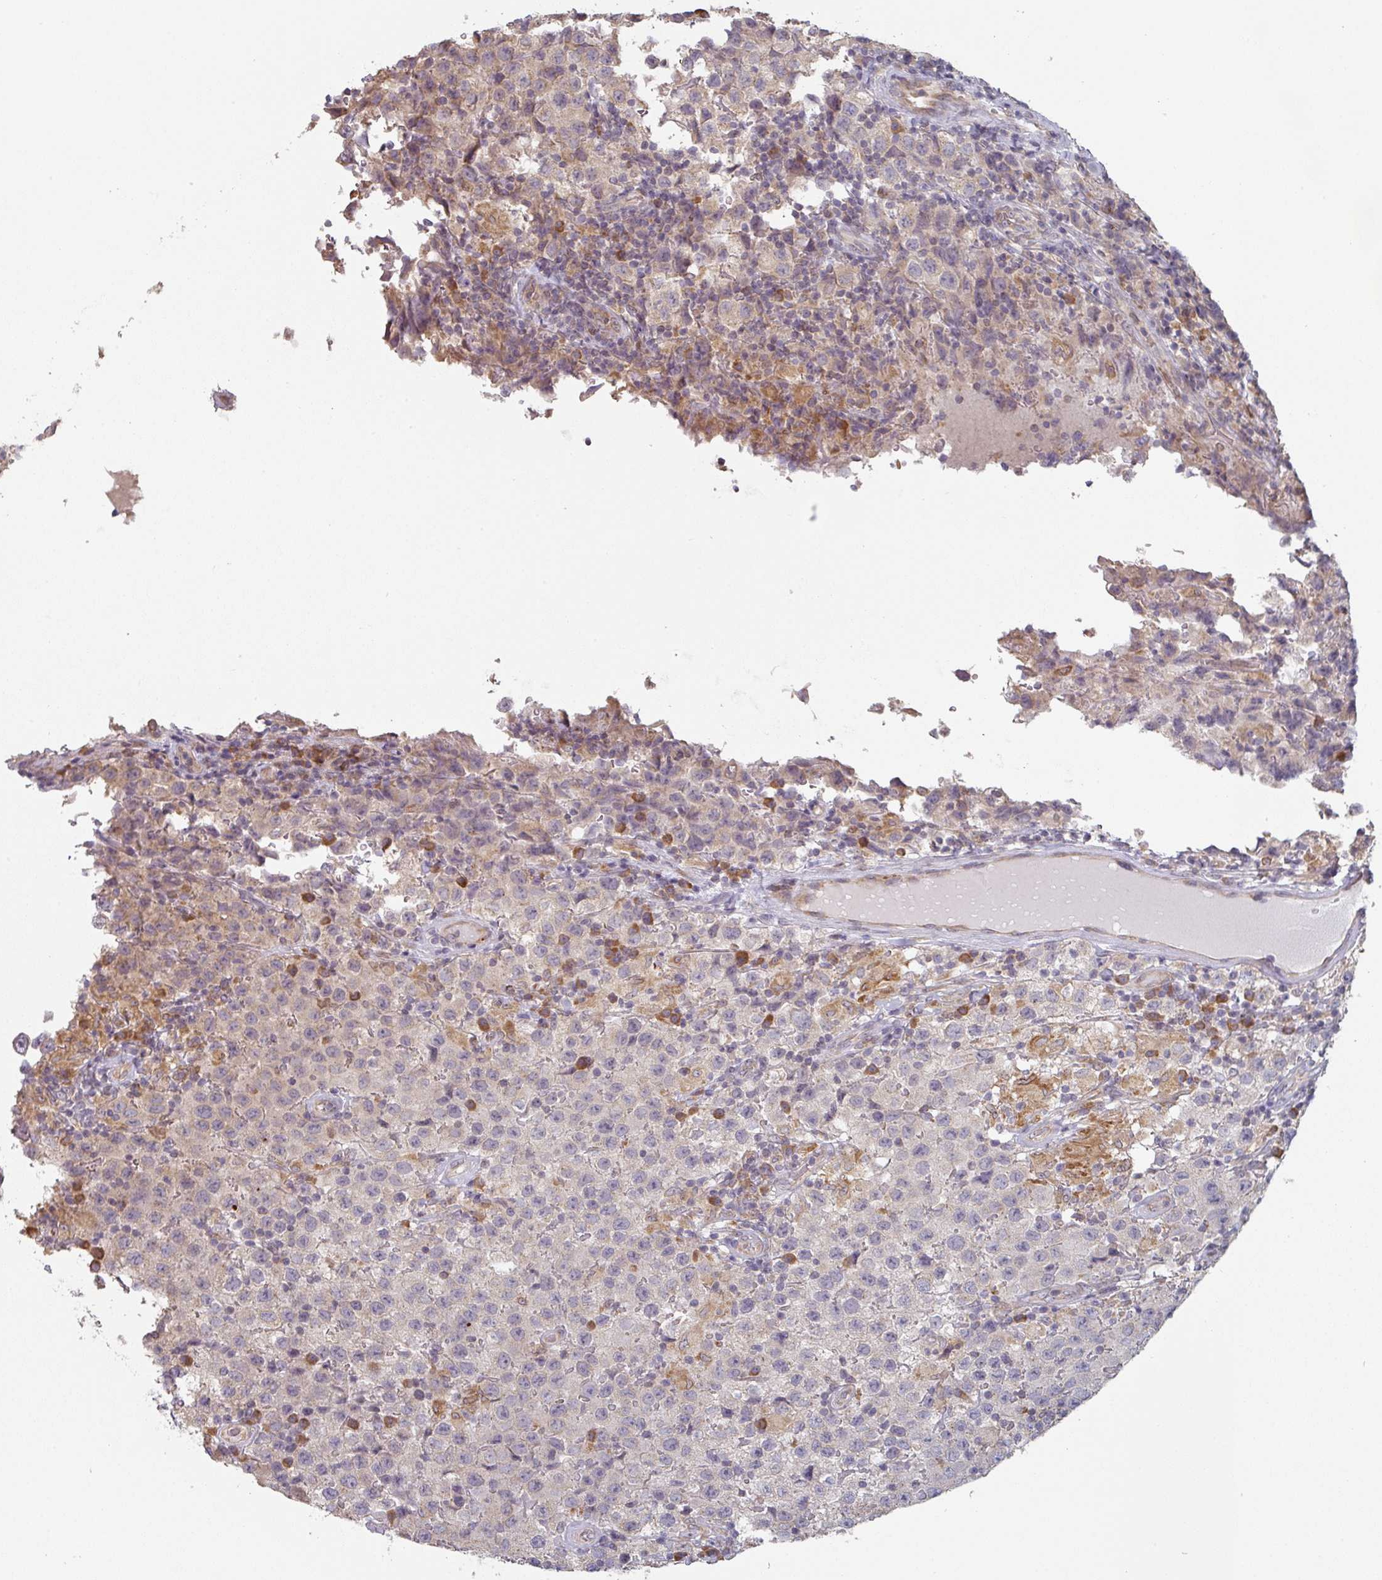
{"staining": {"intensity": "negative", "quantity": "none", "location": "none"}, "tissue": "testis cancer", "cell_type": "Tumor cells", "image_type": "cancer", "snomed": [{"axis": "morphology", "description": "Seminoma, NOS"}, {"axis": "morphology", "description": "Carcinoma, Embryonal, NOS"}, {"axis": "topography", "description": "Testis"}], "caption": "Immunohistochemistry of human seminoma (testis) reveals no expression in tumor cells.", "gene": "TAPT1", "patient": {"sex": "male", "age": 41}}